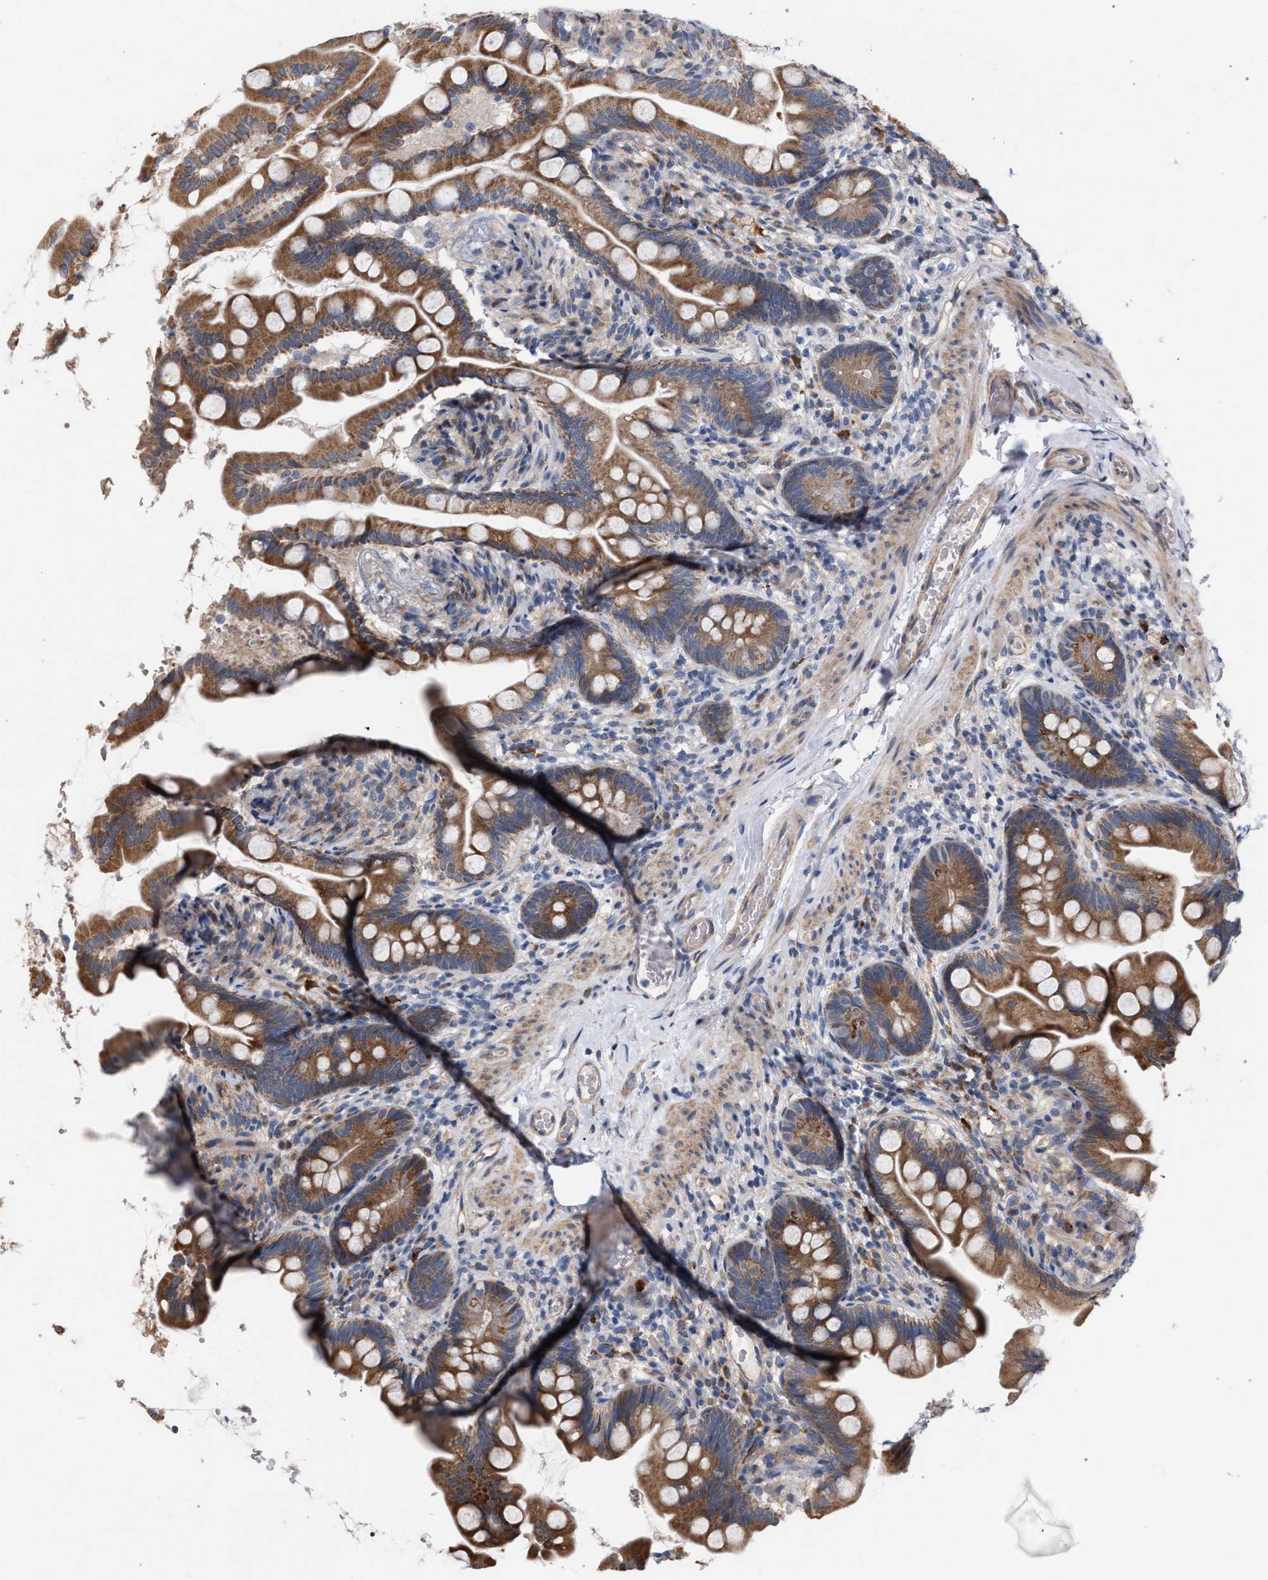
{"staining": {"intensity": "moderate", "quantity": ">75%", "location": "cytoplasmic/membranous"}, "tissue": "small intestine", "cell_type": "Glandular cells", "image_type": "normal", "snomed": [{"axis": "morphology", "description": "Normal tissue, NOS"}, {"axis": "topography", "description": "Small intestine"}], "caption": "Normal small intestine displays moderate cytoplasmic/membranous positivity in about >75% of glandular cells, visualized by immunohistochemistry. Nuclei are stained in blue.", "gene": "RNF135", "patient": {"sex": "female", "age": 56}}